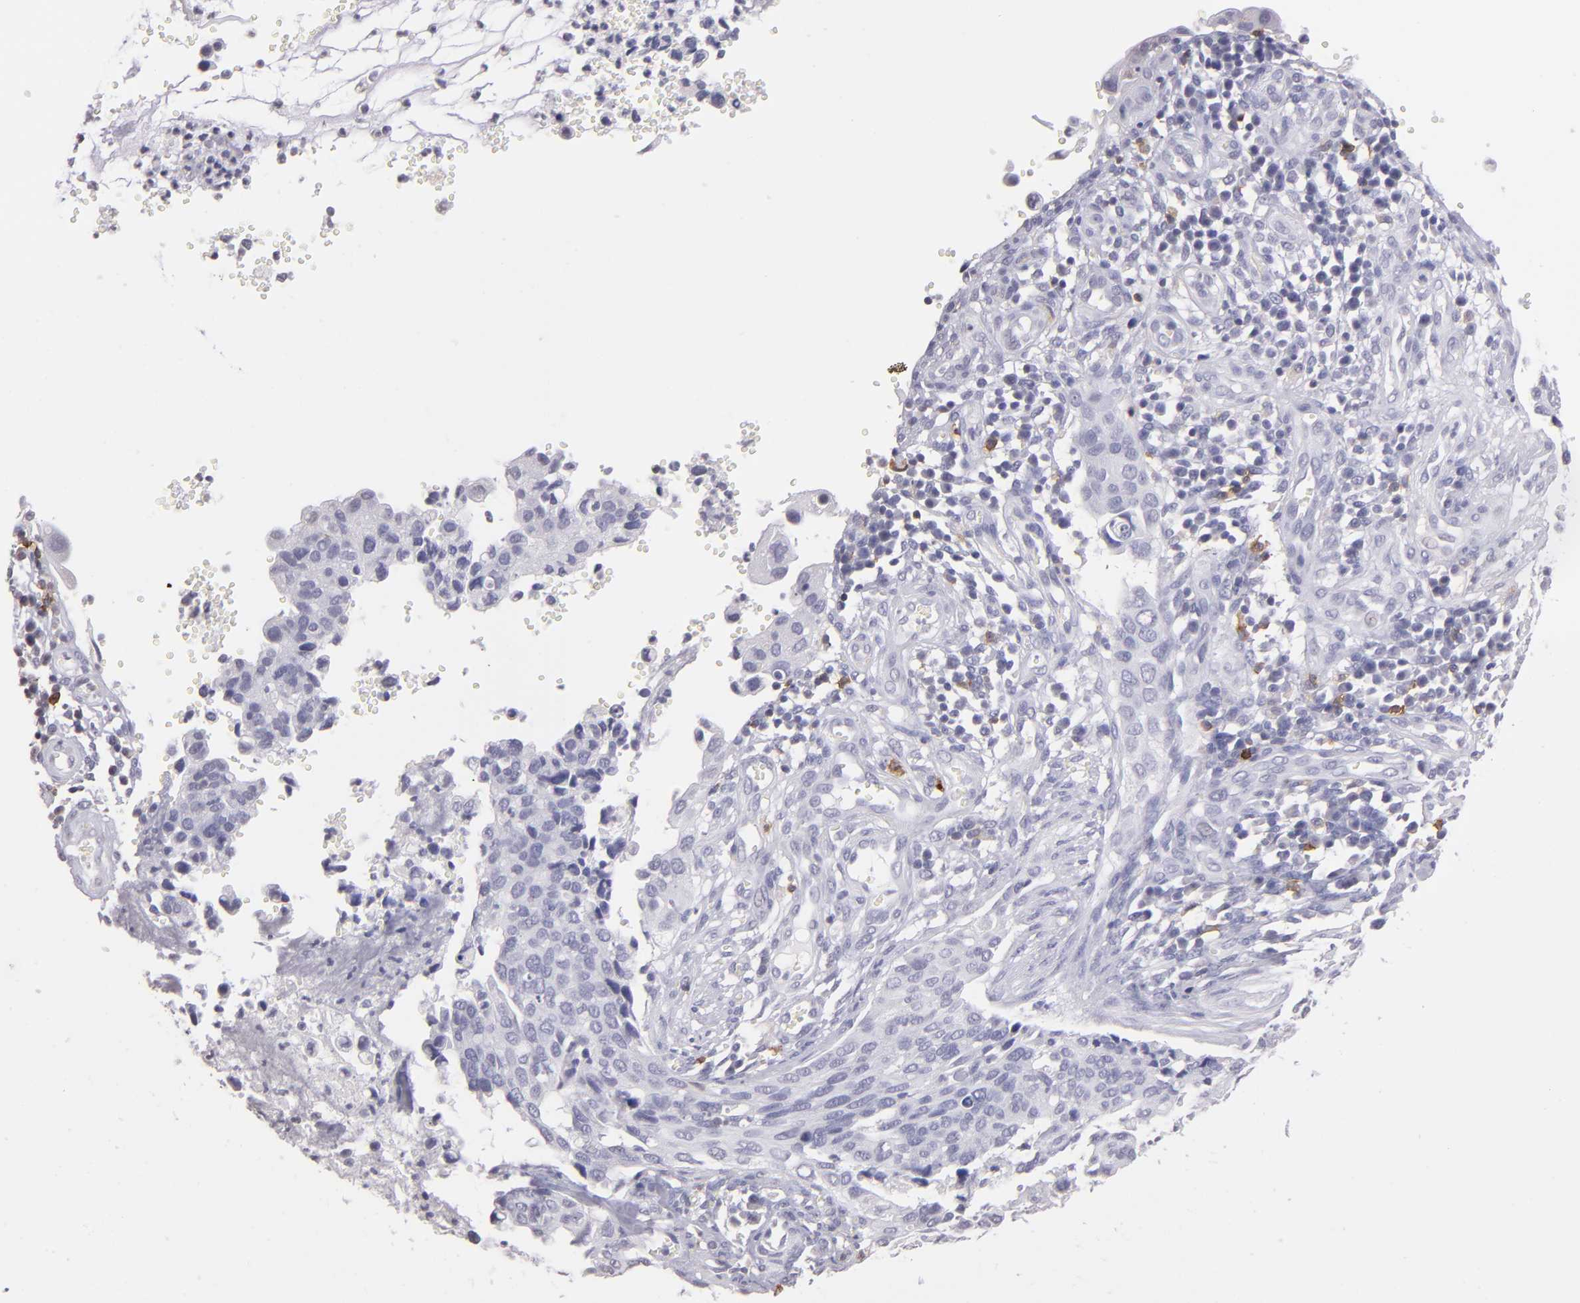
{"staining": {"intensity": "negative", "quantity": "none", "location": "none"}, "tissue": "cervical cancer", "cell_type": "Tumor cells", "image_type": "cancer", "snomed": [{"axis": "morphology", "description": "Normal tissue, NOS"}, {"axis": "morphology", "description": "Squamous cell carcinoma, NOS"}, {"axis": "topography", "description": "Cervix"}], "caption": "Immunohistochemistry (IHC) micrograph of cervical cancer stained for a protein (brown), which reveals no staining in tumor cells.", "gene": "IL2RA", "patient": {"sex": "female", "age": 45}}